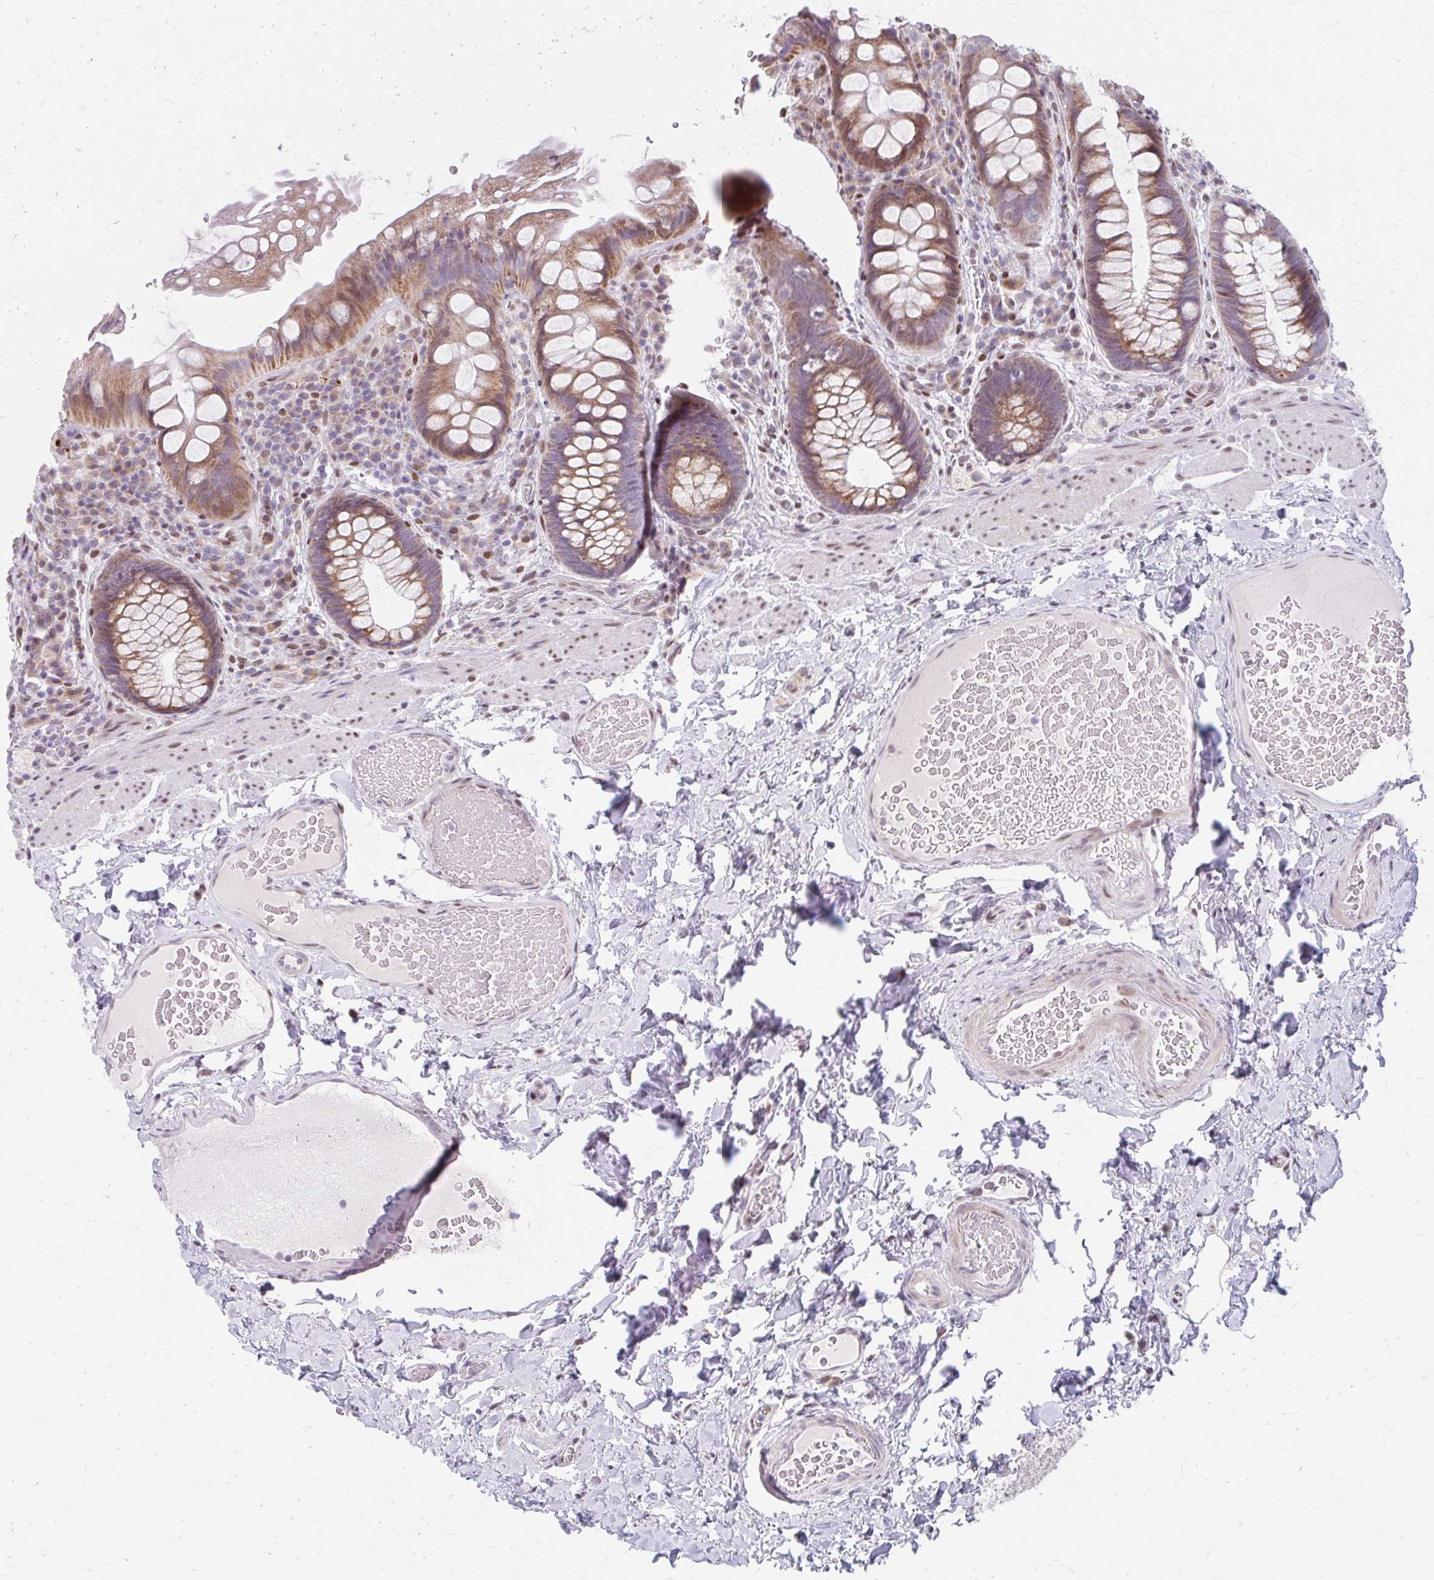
{"staining": {"intensity": "moderate", "quantity": ">75%", "location": "cytoplasmic/membranous"}, "tissue": "rectum", "cell_type": "Glandular cells", "image_type": "normal", "snomed": [{"axis": "morphology", "description": "Normal tissue, NOS"}, {"axis": "topography", "description": "Rectum"}], "caption": "Immunohistochemistry of normal human rectum displays medium levels of moderate cytoplasmic/membranous expression in approximately >75% of glandular cells.", "gene": "BEAN1", "patient": {"sex": "female", "age": 69}}